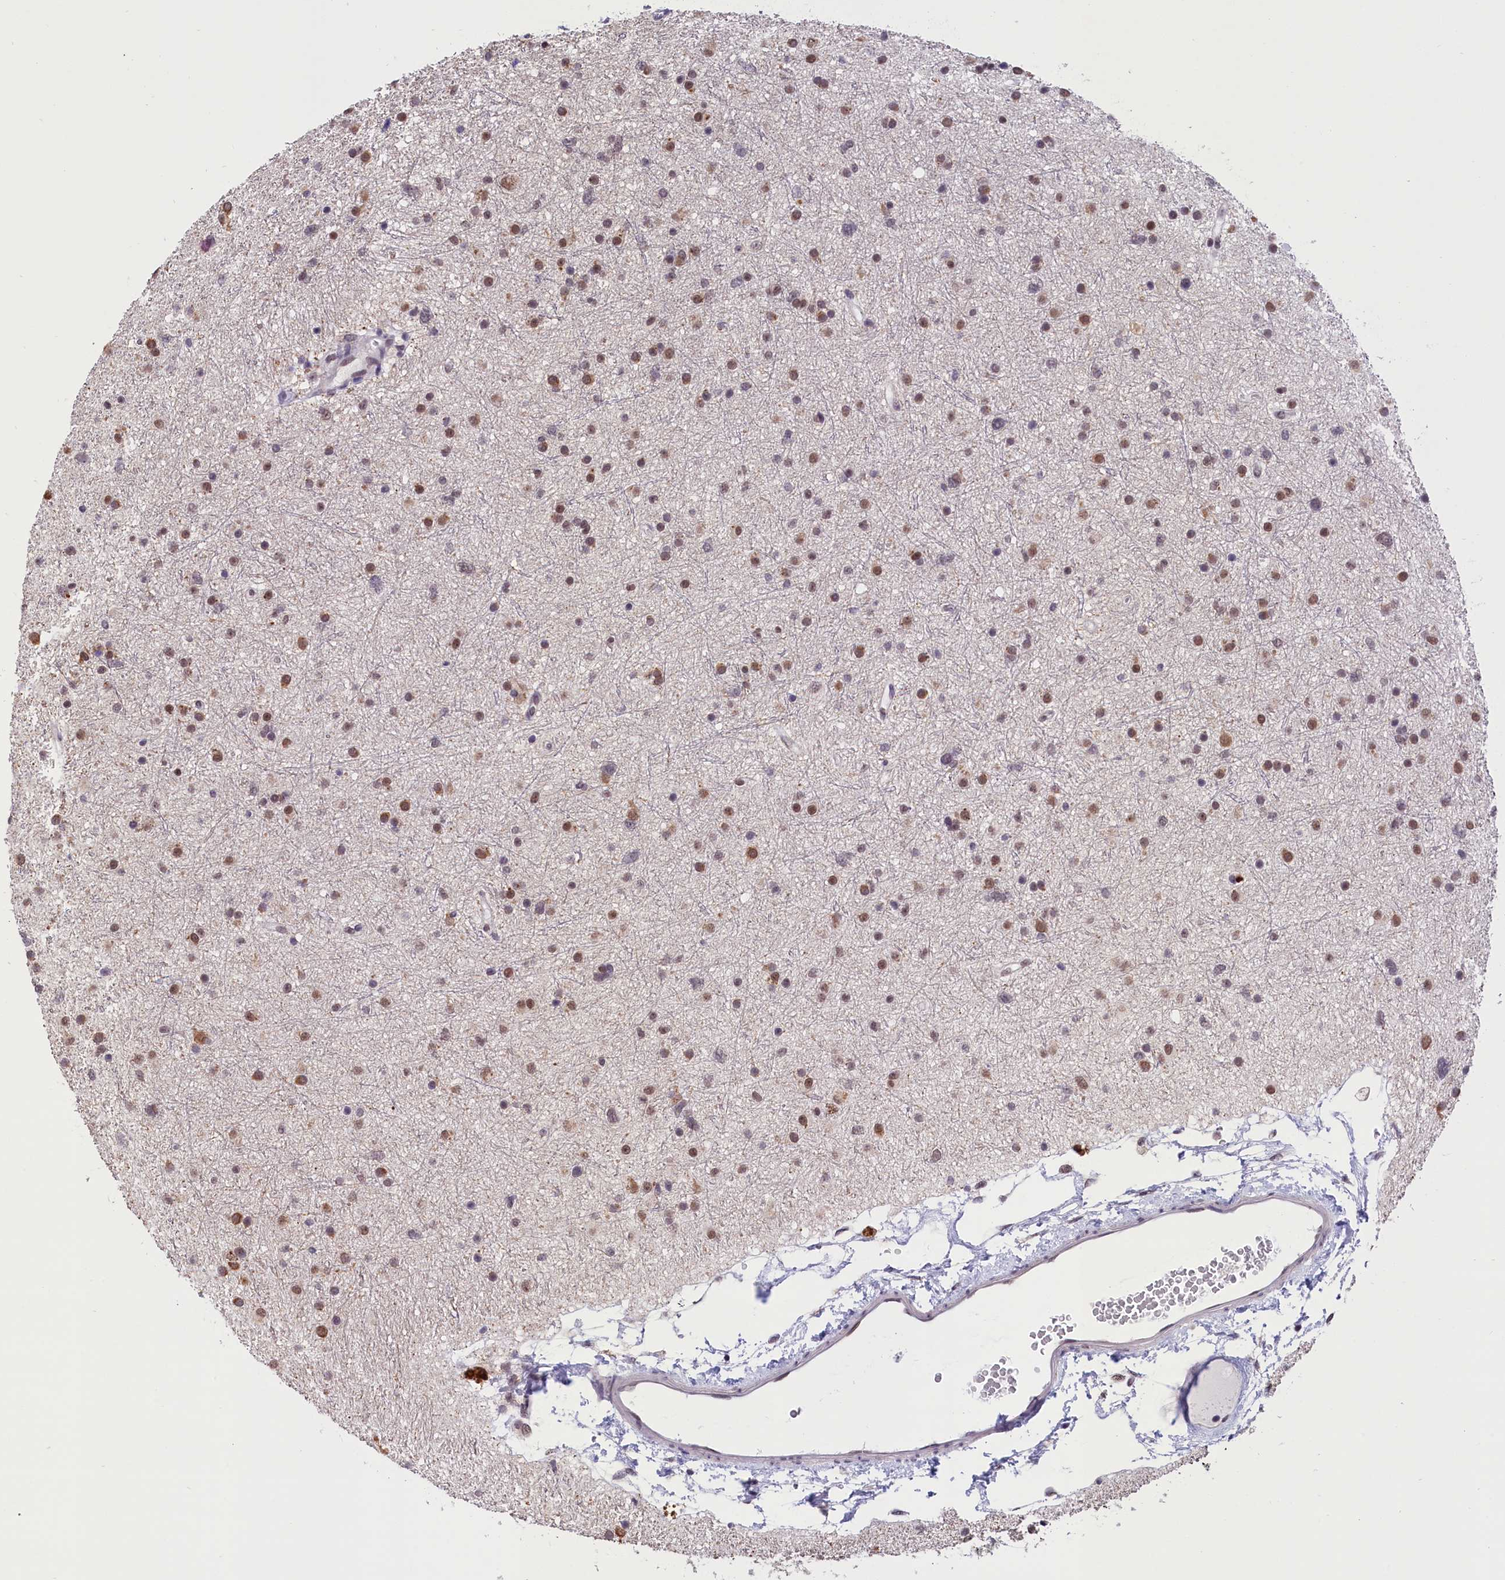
{"staining": {"intensity": "moderate", "quantity": ">75%", "location": "nuclear"}, "tissue": "glioma", "cell_type": "Tumor cells", "image_type": "cancer", "snomed": [{"axis": "morphology", "description": "Glioma, malignant, Low grade"}, {"axis": "topography", "description": "Cerebral cortex"}], "caption": "Protein analysis of malignant glioma (low-grade) tissue displays moderate nuclear positivity in about >75% of tumor cells.", "gene": "CDYL2", "patient": {"sex": "female", "age": 39}}